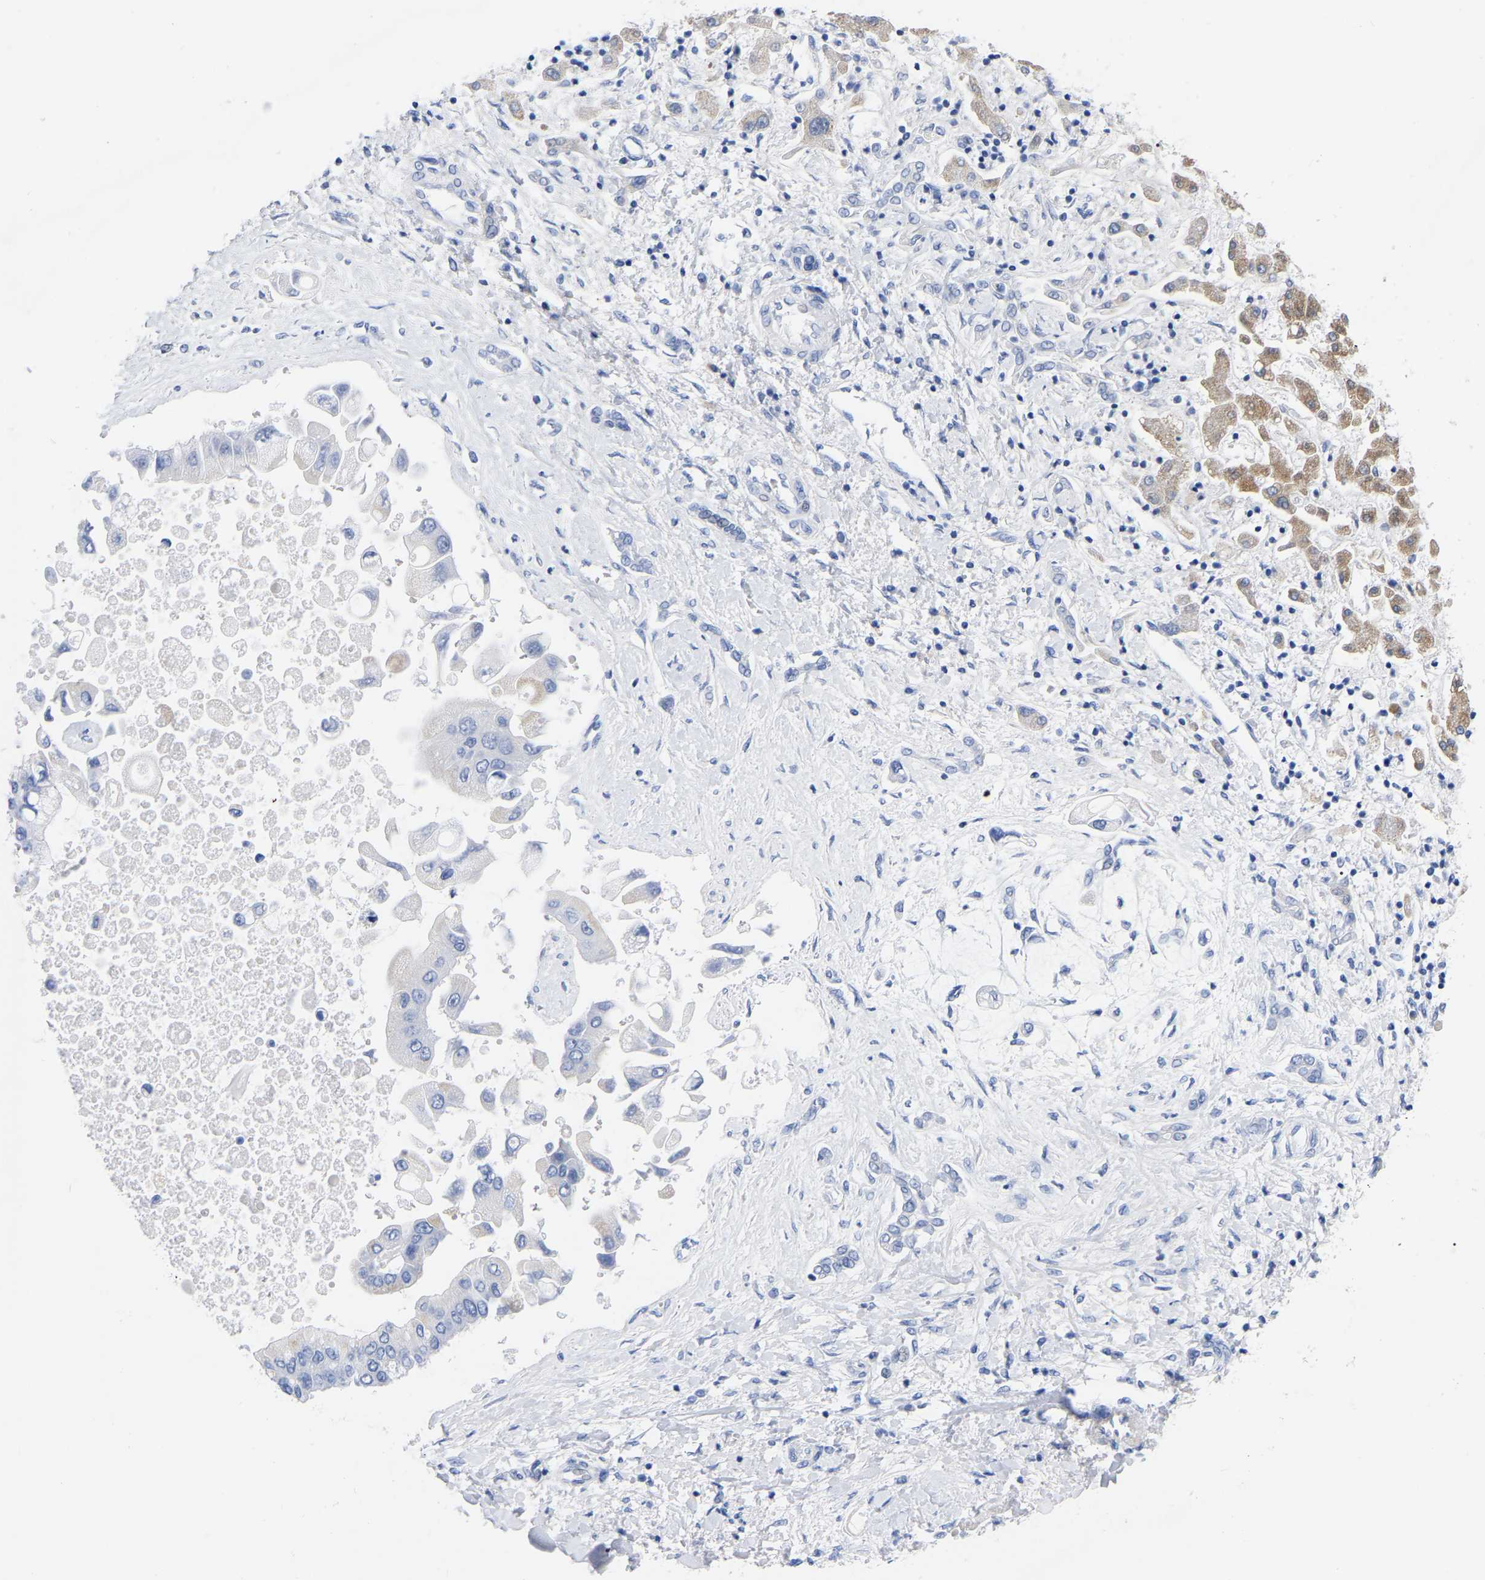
{"staining": {"intensity": "moderate", "quantity": "<25%", "location": "cytoplasmic/membranous"}, "tissue": "liver cancer", "cell_type": "Tumor cells", "image_type": "cancer", "snomed": [{"axis": "morphology", "description": "Cholangiocarcinoma"}, {"axis": "topography", "description": "Liver"}], "caption": "Liver cancer (cholangiocarcinoma) stained with a brown dye exhibits moderate cytoplasmic/membranous positive positivity in about <25% of tumor cells.", "gene": "ZNF629", "patient": {"sex": "male", "age": 50}}